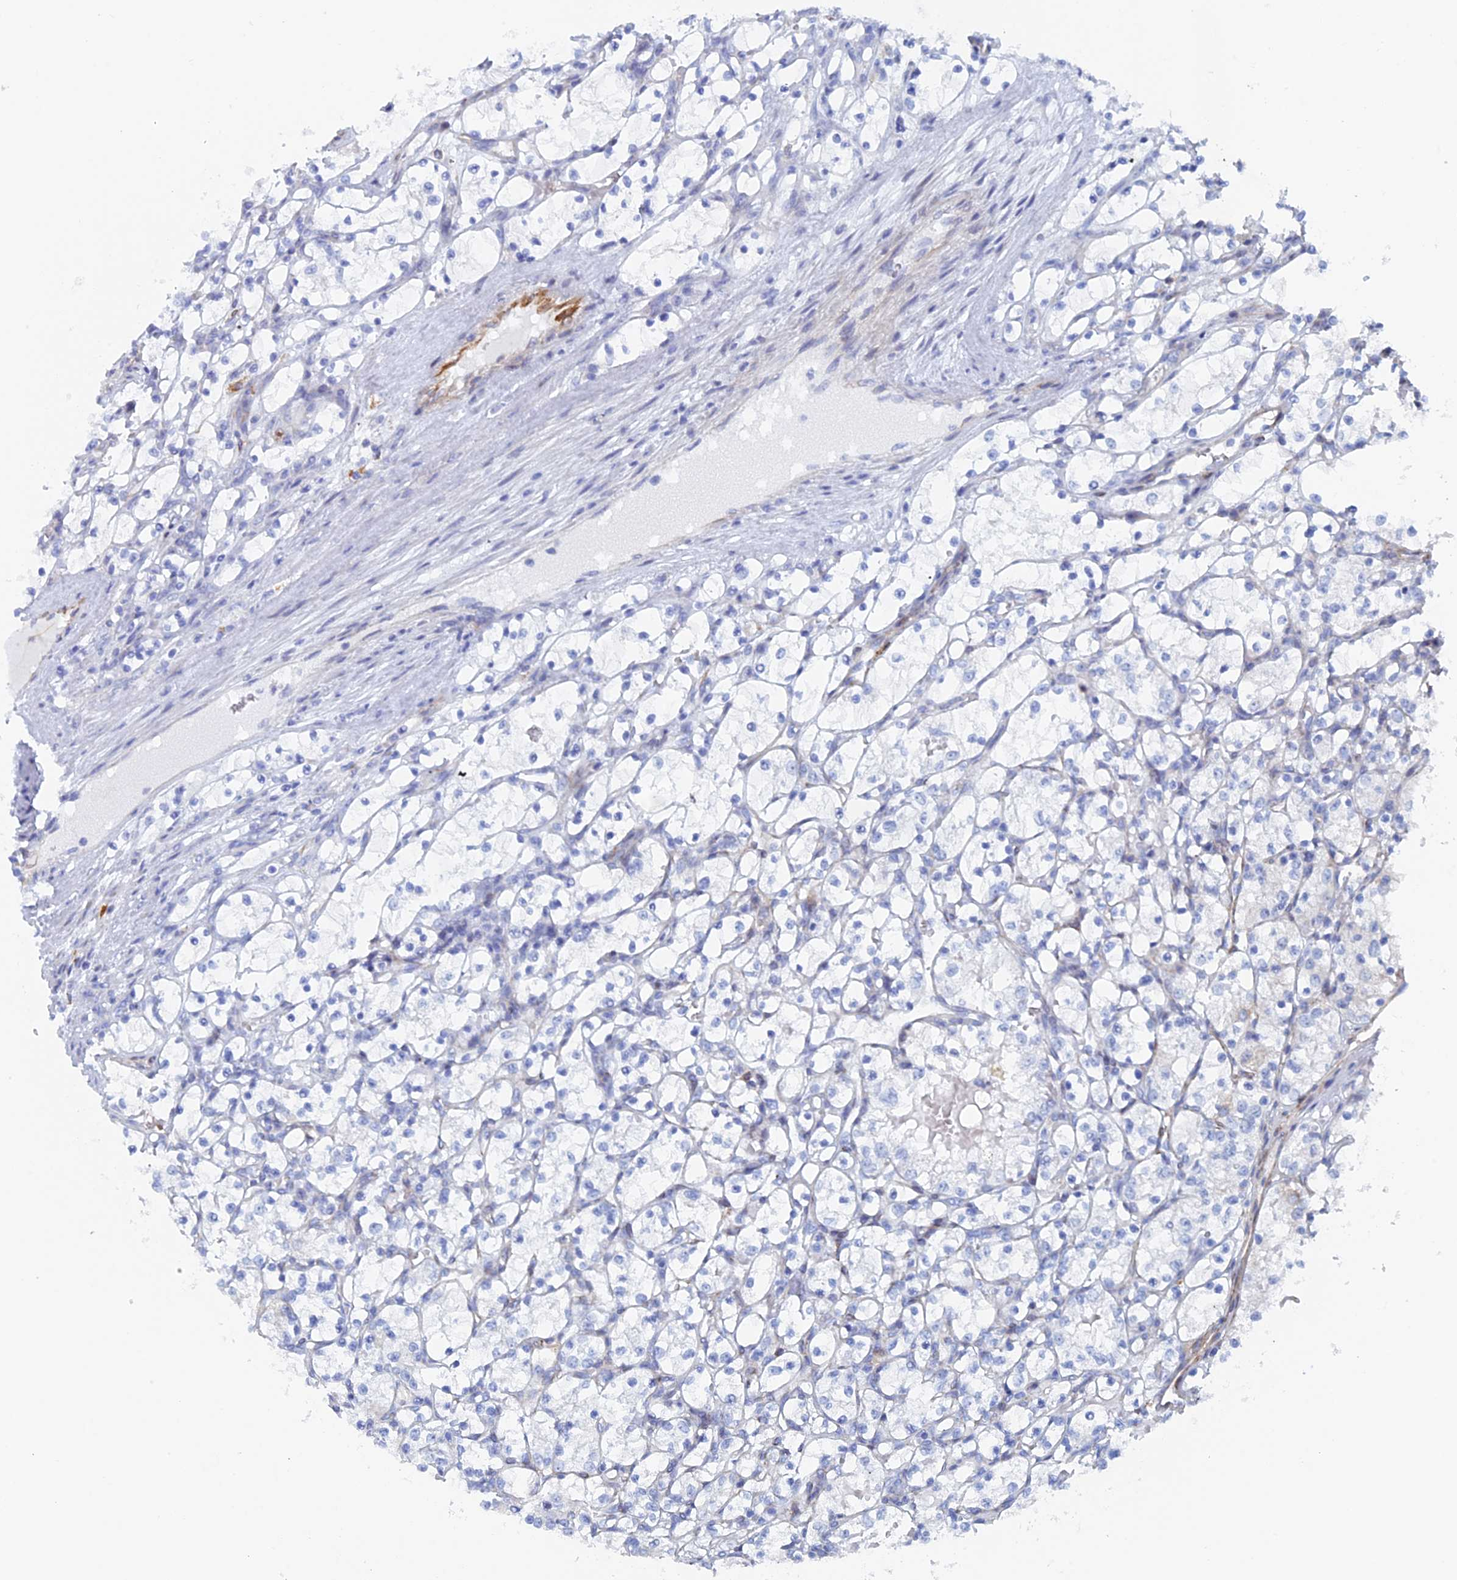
{"staining": {"intensity": "negative", "quantity": "none", "location": "none"}, "tissue": "renal cancer", "cell_type": "Tumor cells", "image_type": "cancer", "snomed": [{"axis": "morphology", "description": "Adenocarcinoma, NOS"}, {"axis": "topography", "description": "Kidney"}], "caption": "Immunohistochemical staining of human renal cancer (adenocarcinoma) displays no significant expression in tumor cells.", "gene": "COG7", "patient": {"sex": "female", "age": 69}}